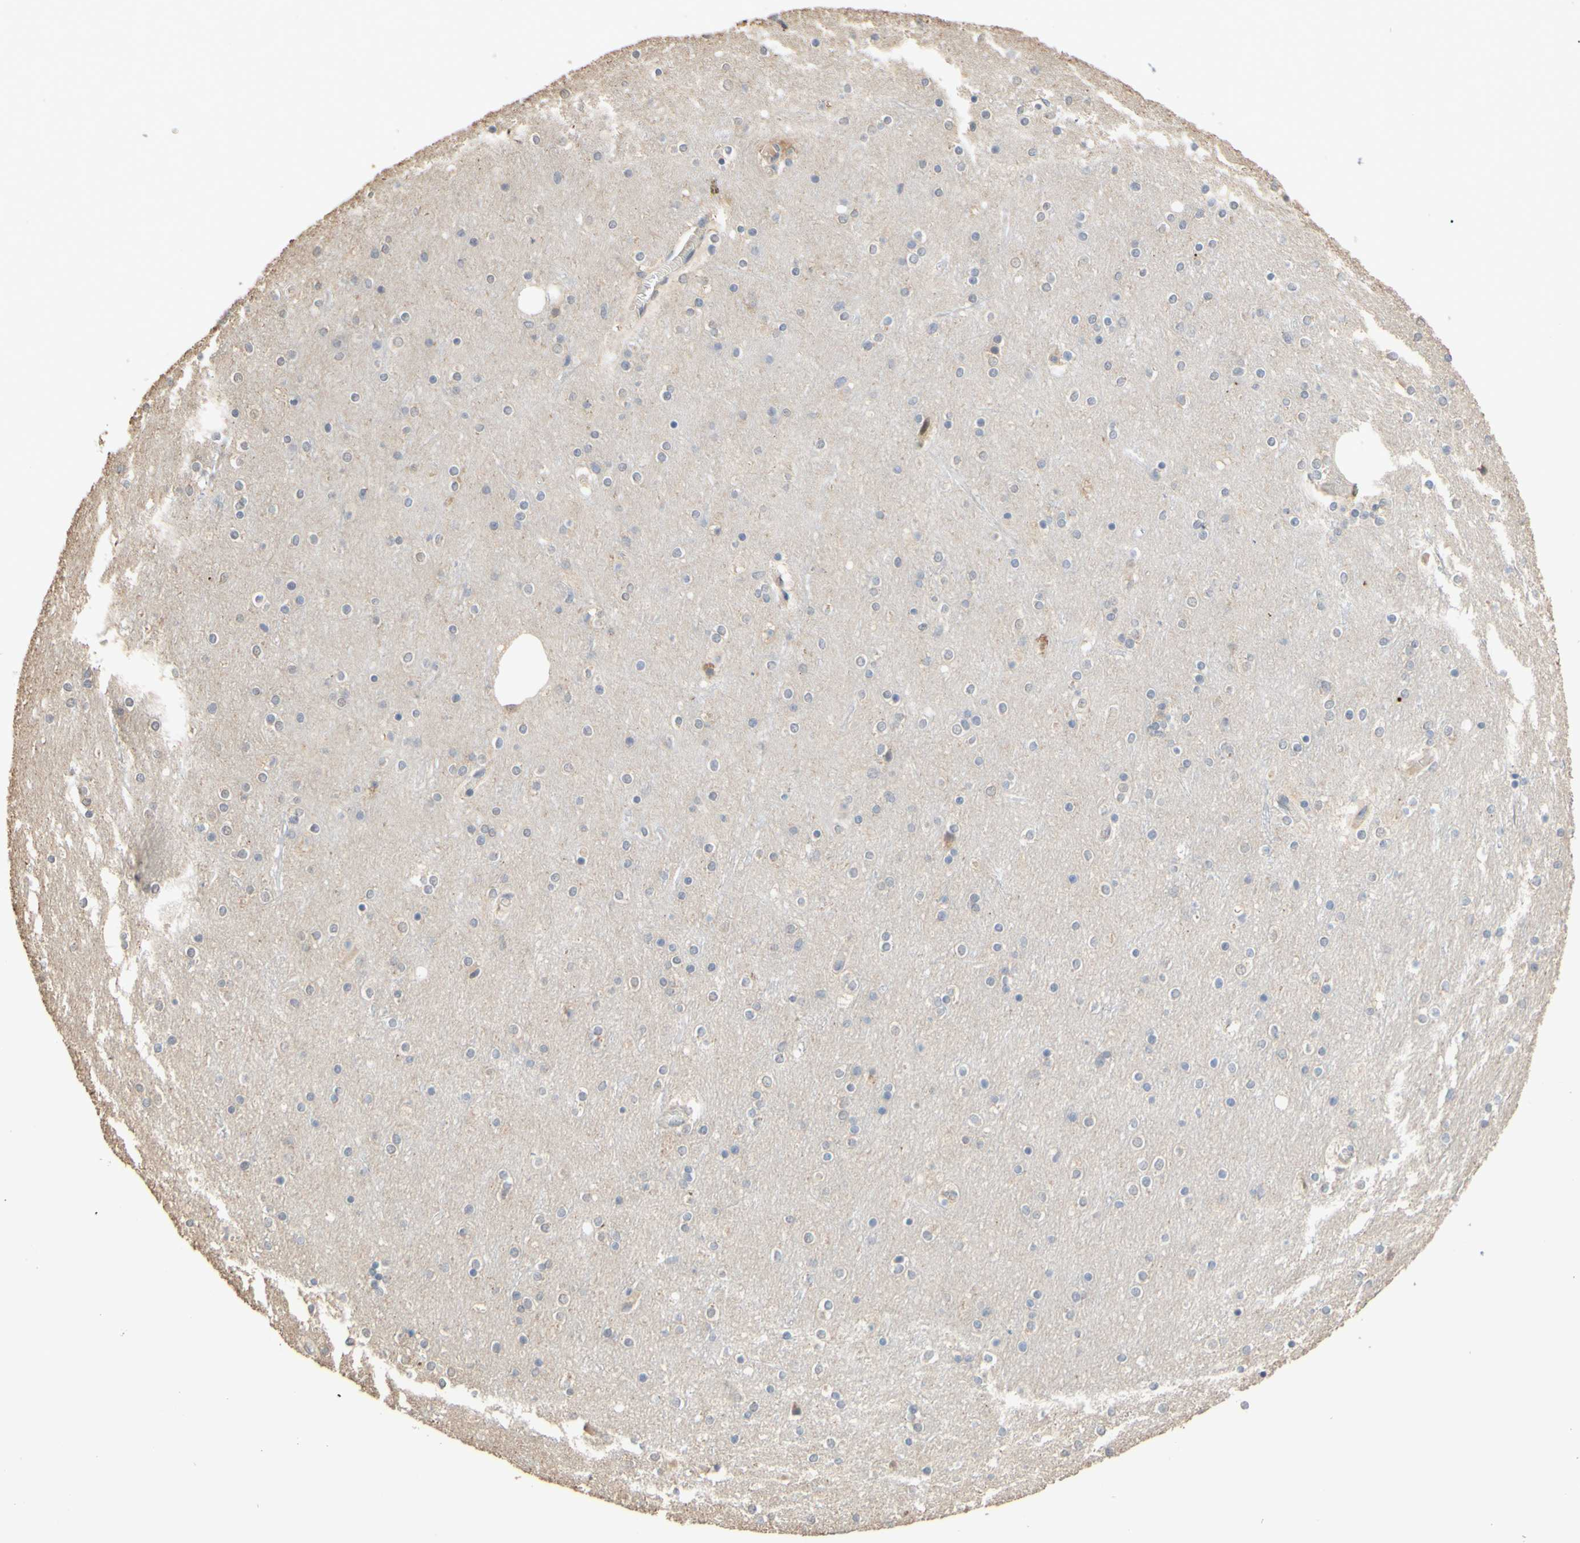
{"staining": {"intensity": "weak", "quantity": "25%-75%", "location": "cytoplasmic/membranous"}, "tissue": "cerebral cortex", "cell_type": "Endothelial cells", "image_type": "normal", "snomed": [{"axis": "morphology", "description": "Normal tissue, NOS"}, {"axis": "topography", "description": "Cerebral cortex"}], "caption": "Endothelial cells display low levels of weak cytoplasmic/membranous expression in approximately 25%-75% of cells in benign cerebral cortex. (IHC, brightfield microscopy, high magnification).", "gene": "SMIM19", "patient": {"sex": "female", "age": 54}}